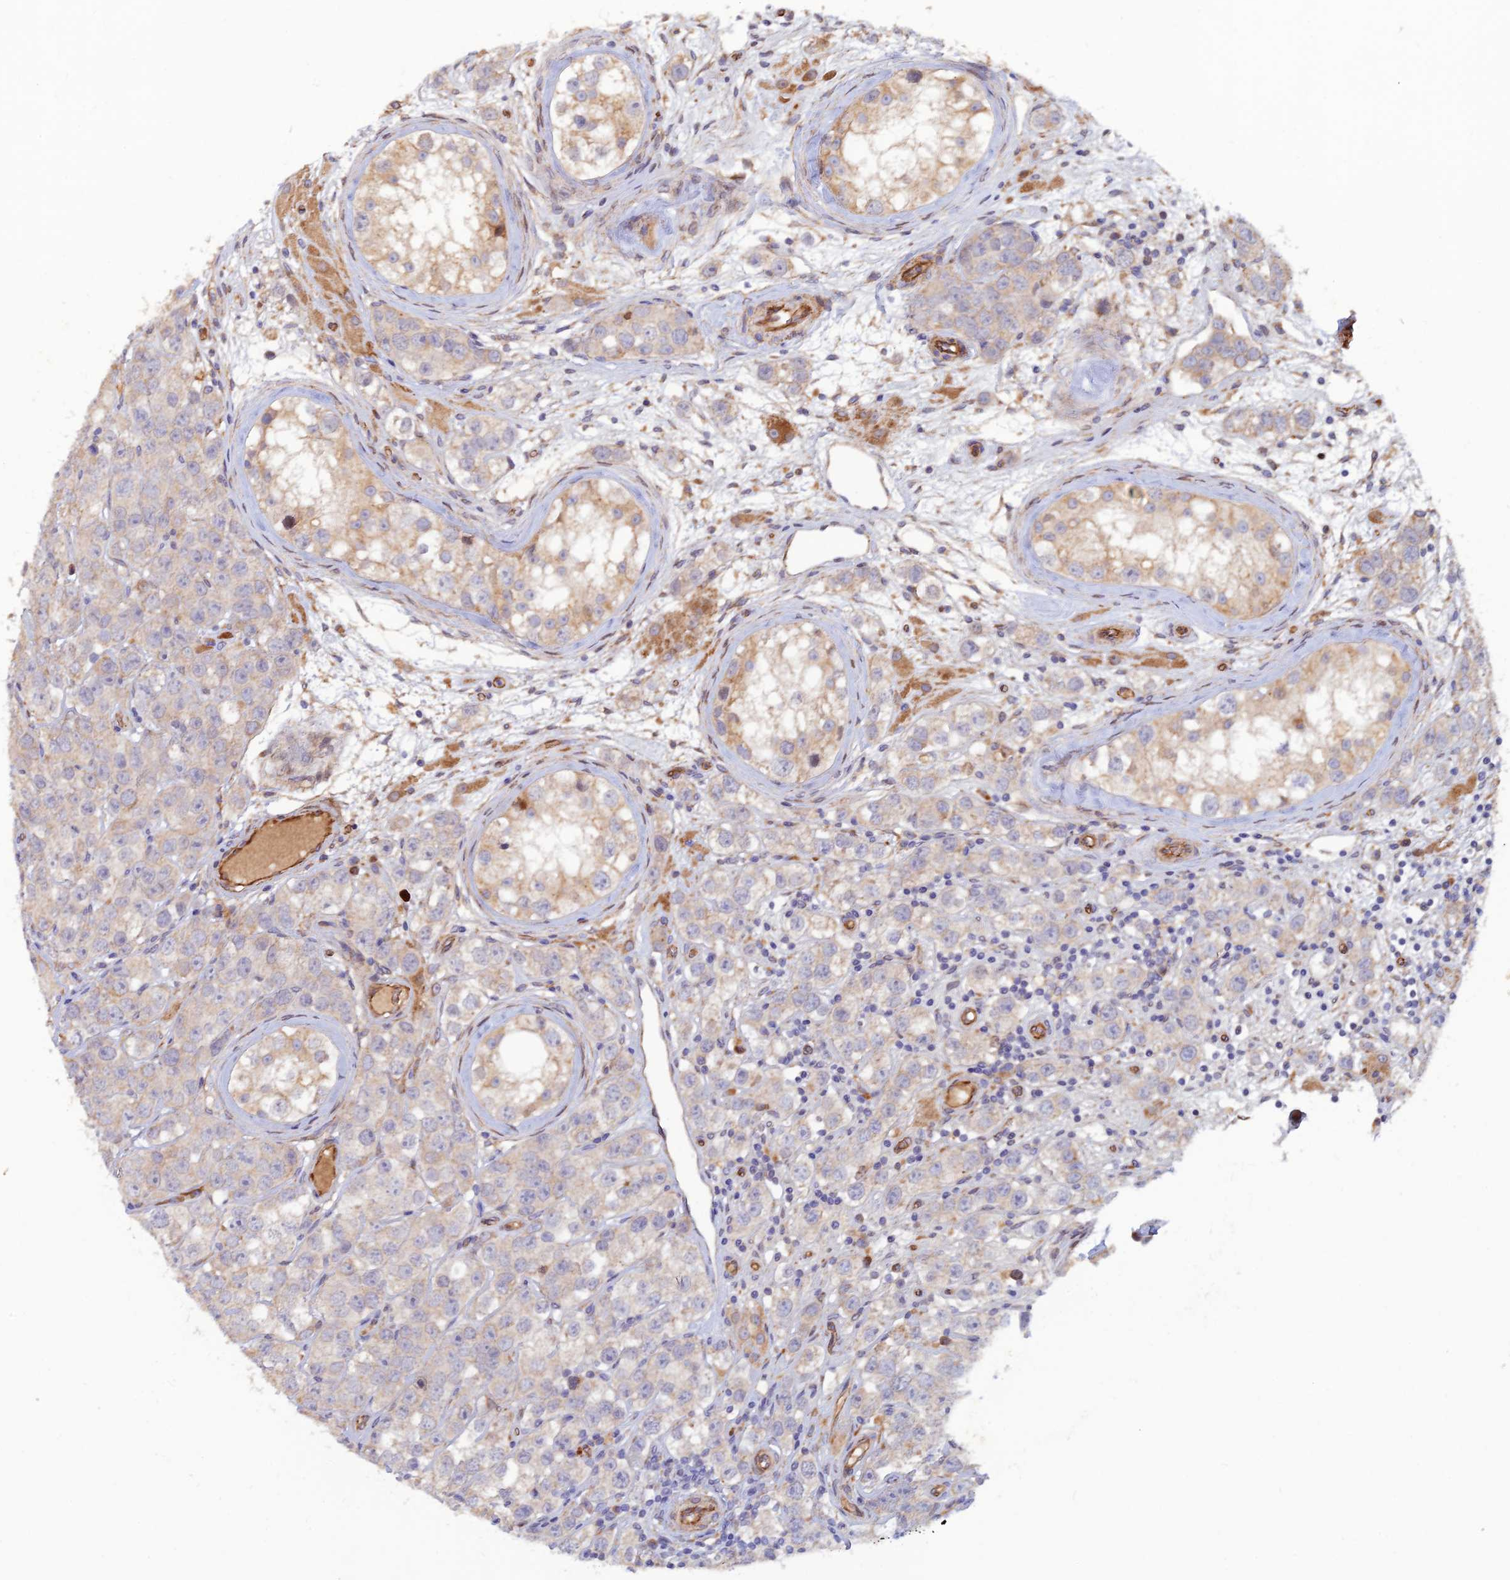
{"staining": {"intensity": "negative", "quantity": "none", "location": "none"}, "tissue": "testis cancer", "cell_type": "Tumor cells", "image_type": "cancer", "snomed": [{"axis": "morphology", "description": "Seminoma, NOS"}, {"axis": "topography", "description": "Testis"}], "caption": "IHC photomicrograph of neoplastic tissue: testis seminoma stained with DAB (3,3'-diaminobenzidine) displays no significant protein positivity in tumor cells.", "gene": "GMCL1", "patient": {"sex": "male", "age": 28}}